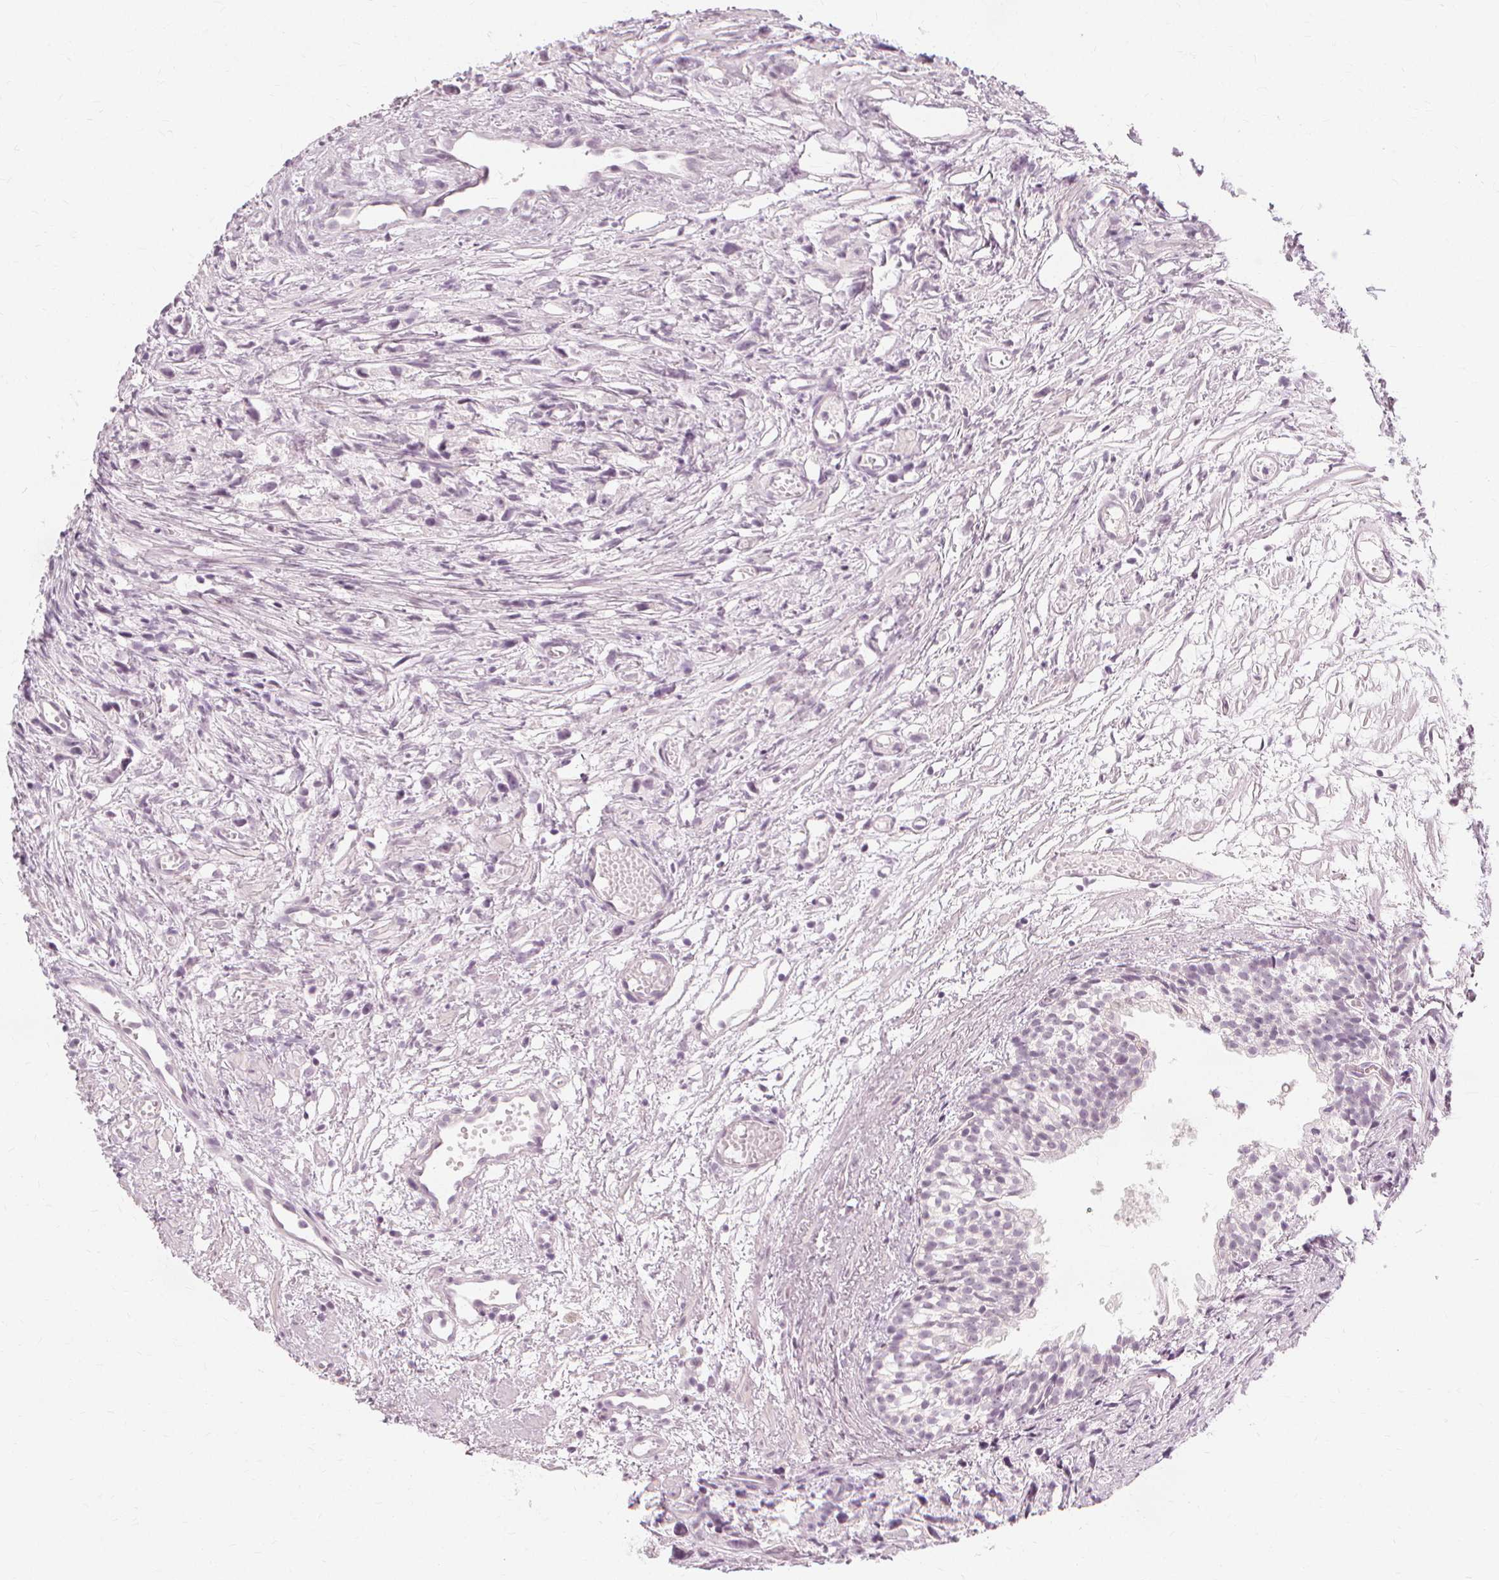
{"staining": {"intensity": "negative", "quantity": "none", "location": "none"}, "tissue": "prostate cancer", "cell_type": "Tumor cells", "image_type": "cancer", "snomed": [{"axis": "morphology", "description": "Adenocarcinoma, High grade"}, {"axis": "topography", "description": "Prostate"}], "caption": "Human high-grade adenocarcinoma (prostate) stained for a protein using immunohistochemistry demonstrates no expression in tumor cells.", "gene": "NXPE1", "patient": {"sex": "male", "age": 75}}